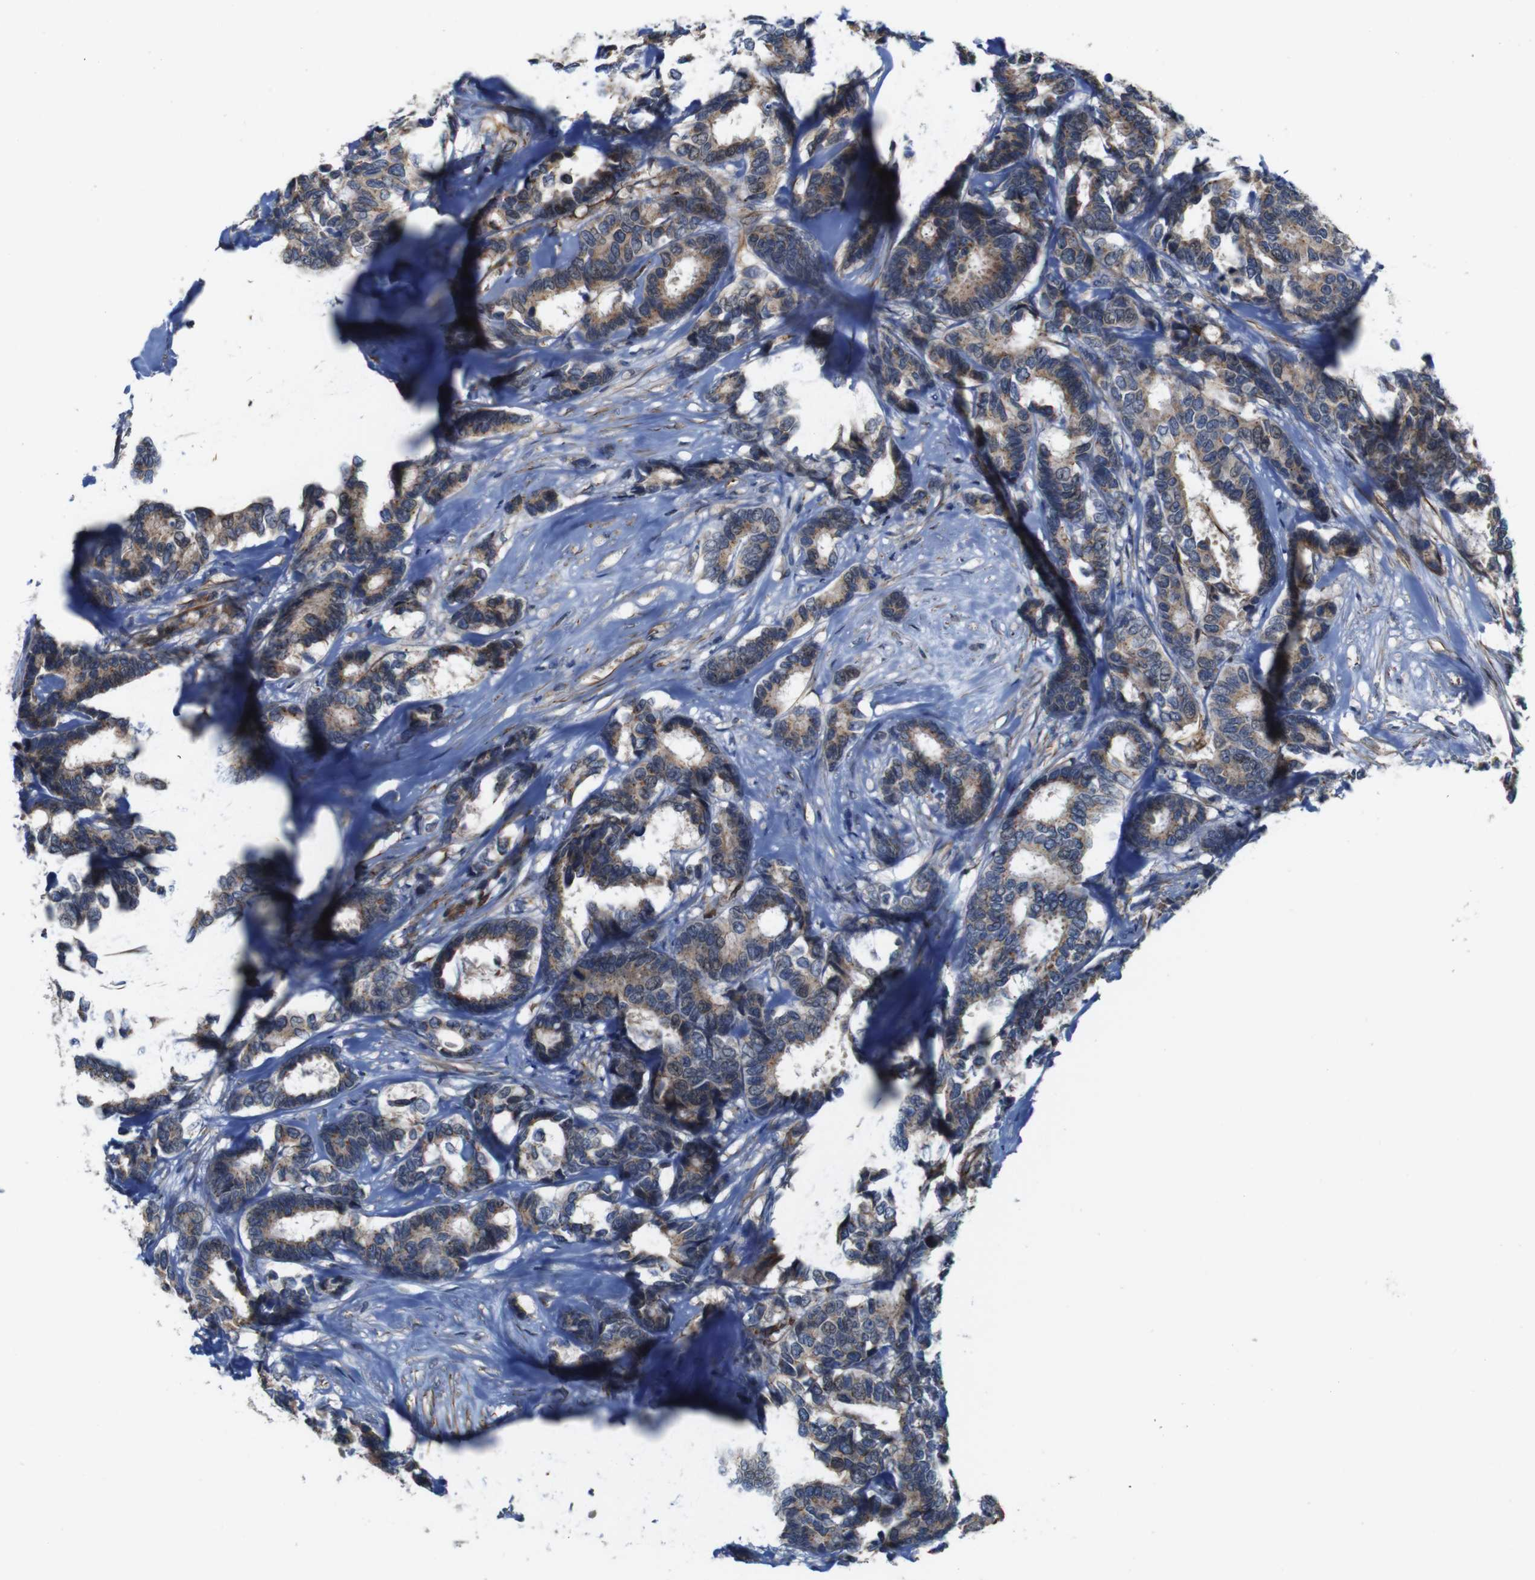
{"staining": {"intensity": "weak", "quantity": ">75%", "location": "cytoplasmic/membranous"}, "tissue": "breast cancer", "cell_type": "Tumor cells", "image_type": "cancer", "snomed": [{"axis": "morphology", "description": "Duct carcinoma"}, {"axis": "topography", "description": "Breast"}], "caption": "Infiltrating ductal carcinoma (breast) was stained to show a protein in brown. There is low levels of weak cytoplasmic/membranous positivity in about >75% of tumor cells. (DAB IHC with brightfield microscopy, high magnification).", "gene": "GGT7", "patient": {"sex": "female", "age": 87}}